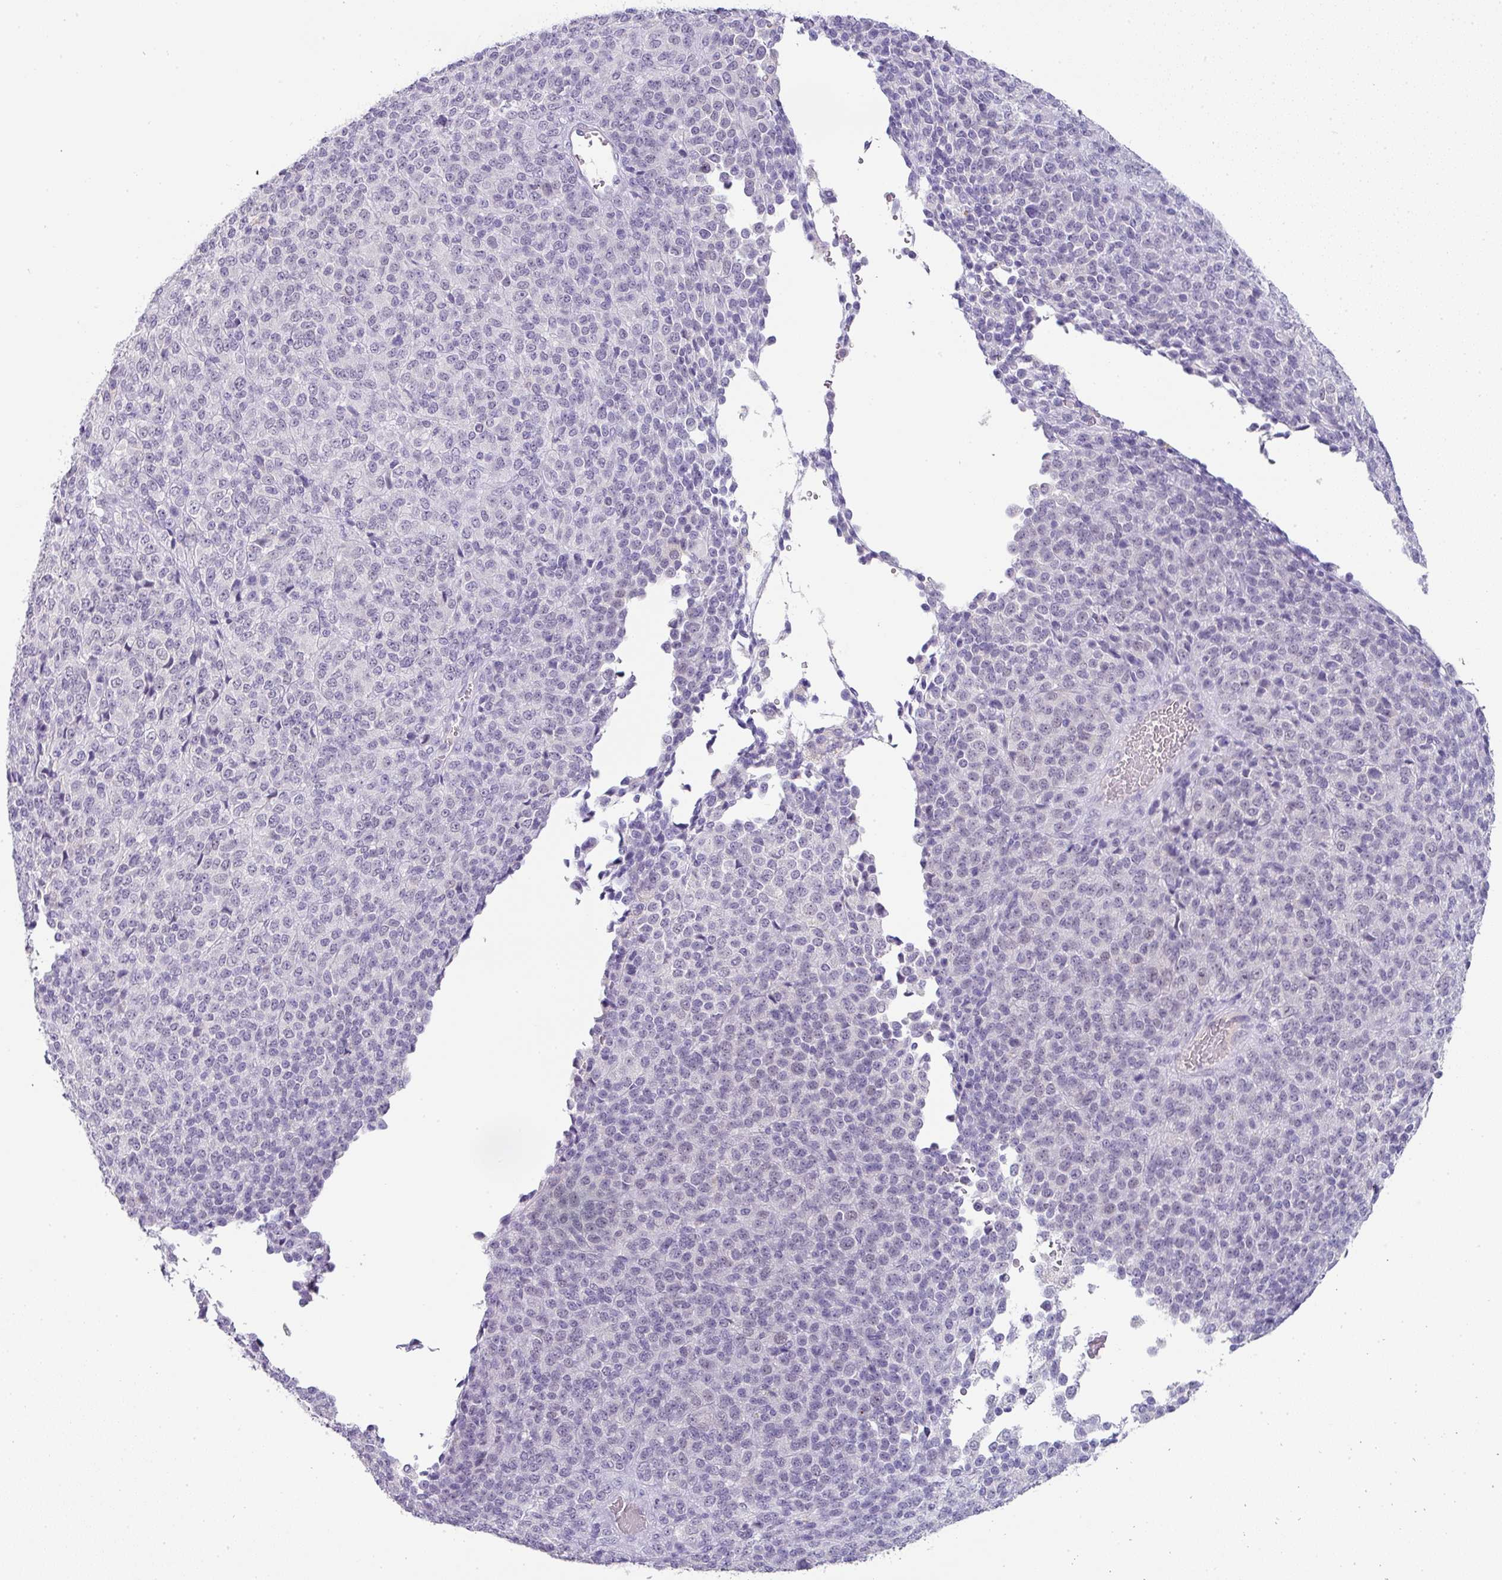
{"staining": {"intensity": "negative", "quantity": "none", "location": "none"}, "tissue": "melanoma", "cell_type": "Tumor cells", "image_type": "cancer", "snomed": [{"axis": "morphology", "description": "Malignant melanoma, Metastatic site"}, {"axis": "topography", "description": "Brain"}], "caption": "Human malignant melanoma (metastatic site) stained for a protein using immunohistochemistry (IHC) demonstrates no positivity in tumor cells.", "gene": "FGF17", "patient": {"sex": "female", "age": 56}}